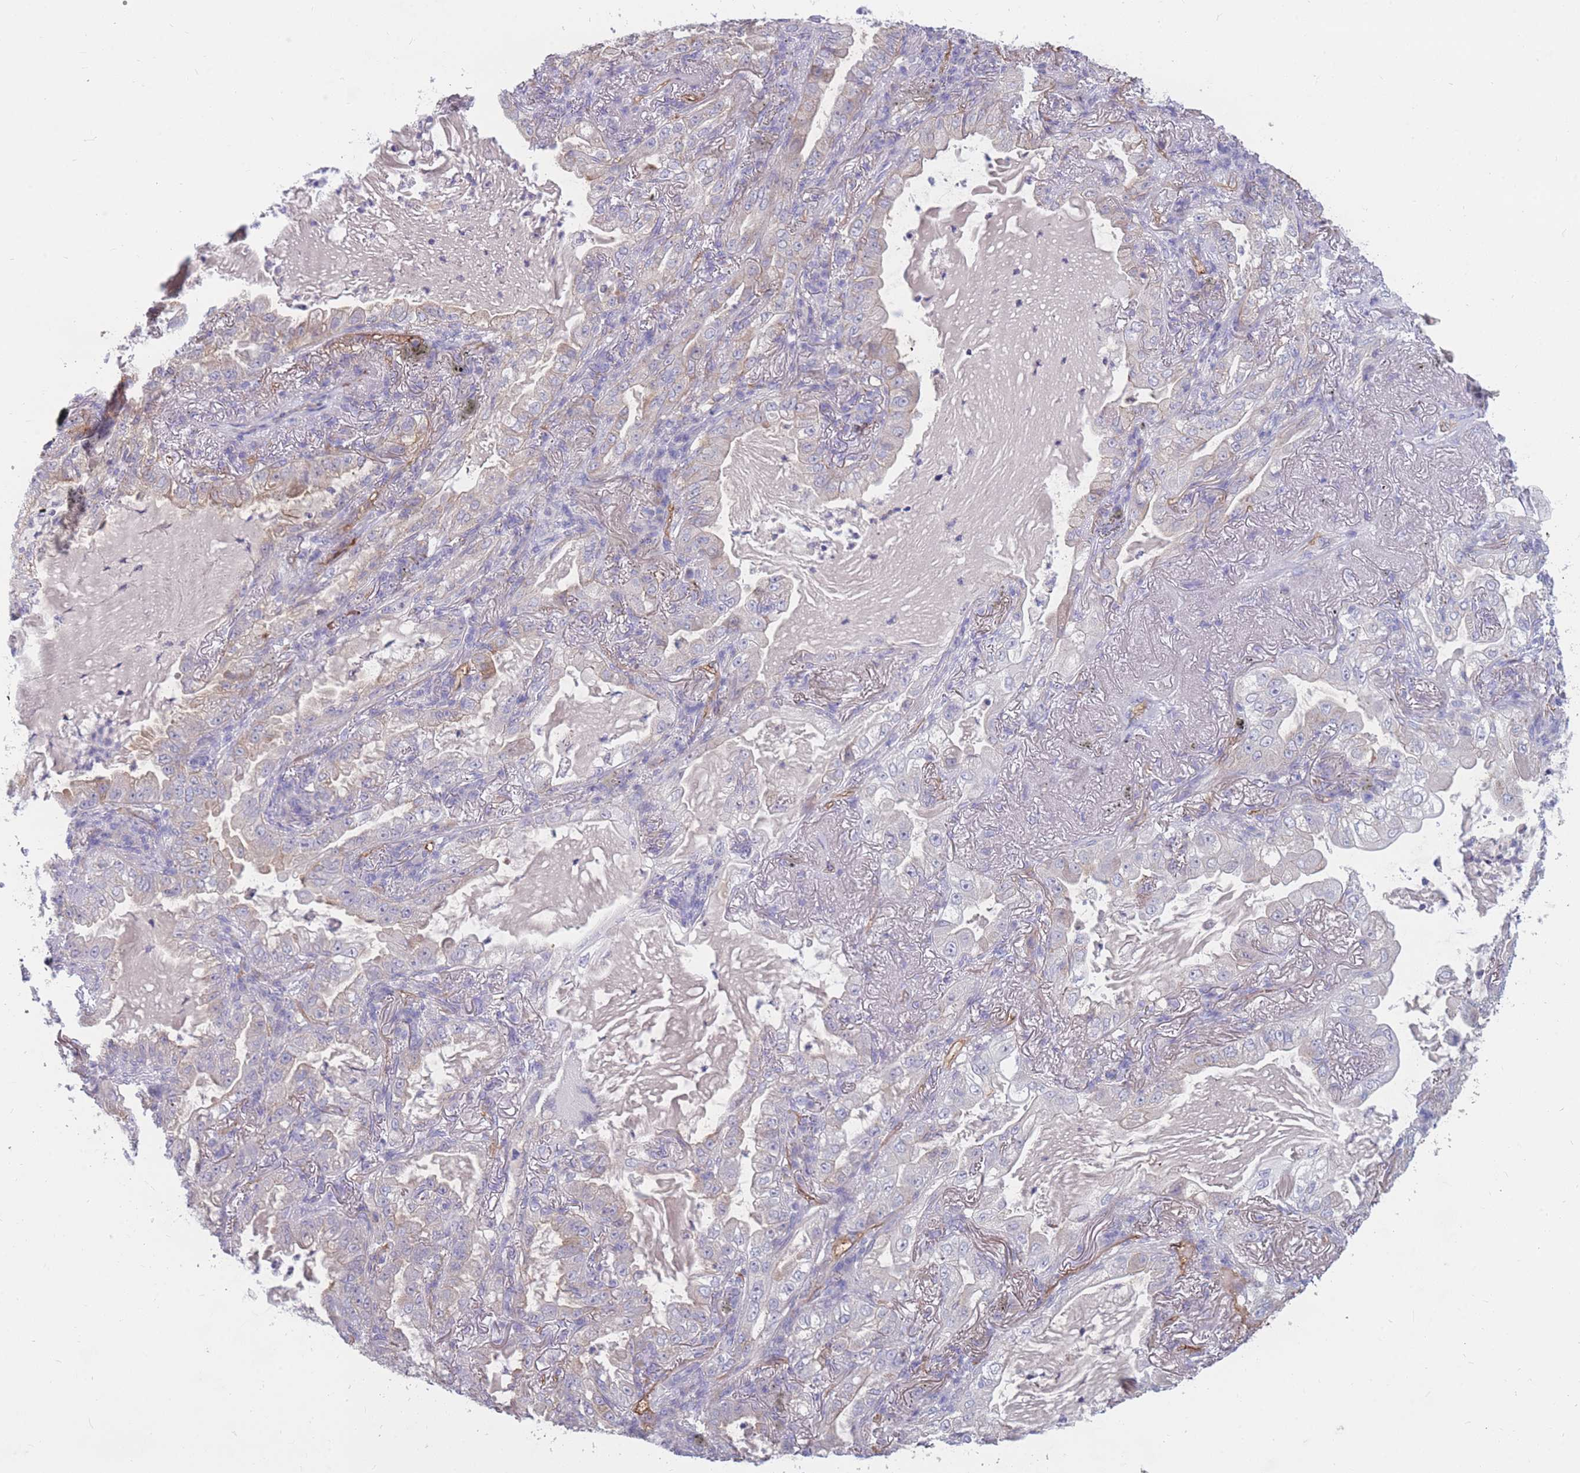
{"staining": {"intensity": "negative", "quantity": "none", "location": "none"}, "tissue": "lung cancer", "cell_type": "Tumor cells", "image_type": "cancer", "snomed": [{"axis": "morphology", "description": "Adenocarcinoma, NOS"}, {"axis": "topography", "description": "Lung"}], "caption": "An immunohistochemistry (IHC) micrograph of adenocarcinoma (lung) is shown. There is no staining in tumor cells of adenocarcinoma (lung).", "gene": "GNA11", "patient": {"sex": "female", "age": 73}}